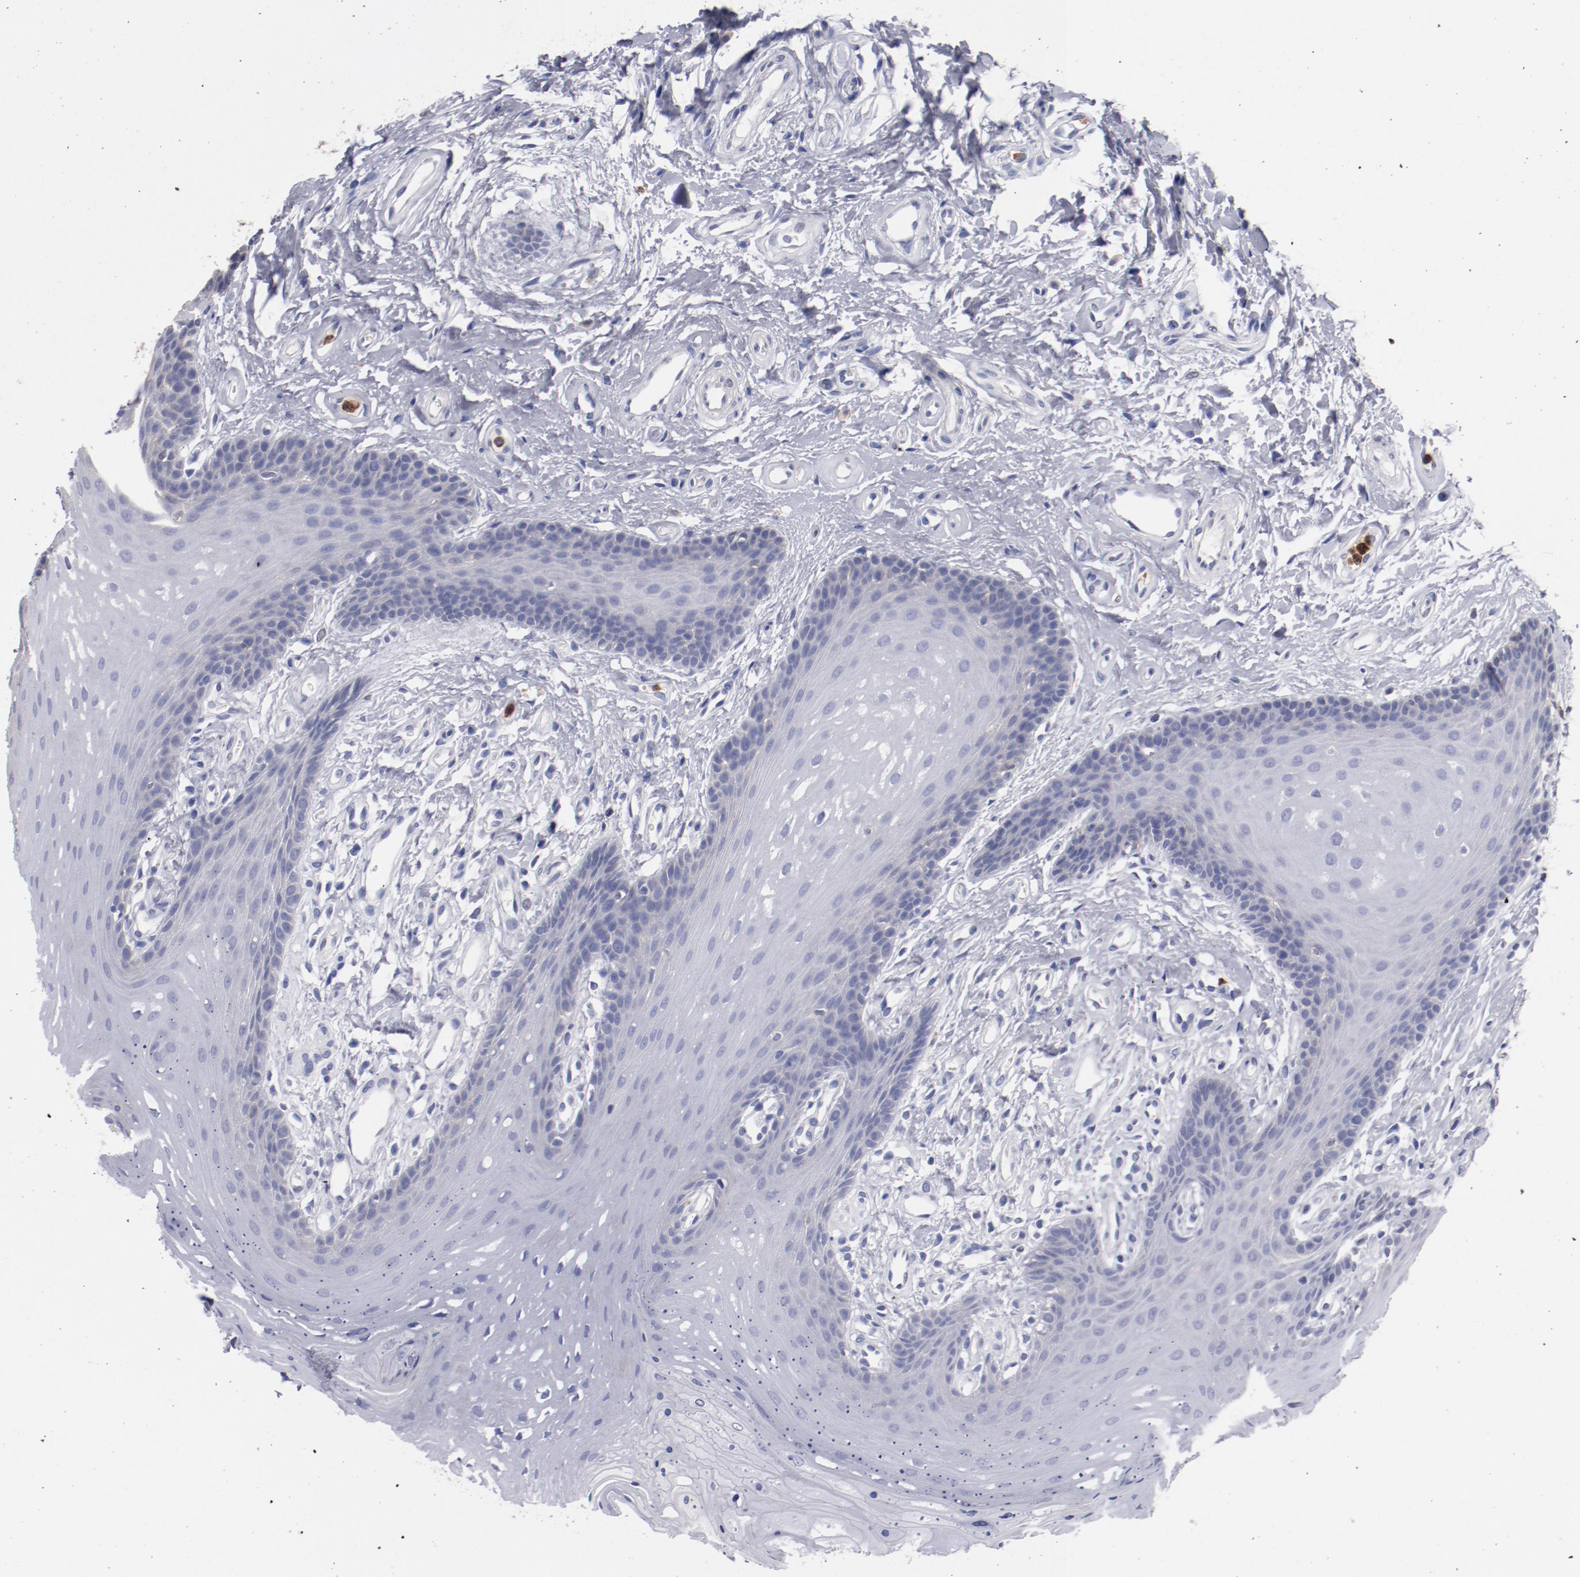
{"staining": {"intensity": "weak", "quantity": "<25%", "location": "cytoplasmic/membranous"}, "tissue": "oral mucosa", "cell_type": "Squamous epithelial cells", "image_type": "normal", "snomed": [{"axis": "morphology", "description": "Normal tissue, NOS"}, {"axis": "topography", "description": "Oral tissue"}], "caption": "High magnification brightfield microscopy of benign oral mucosa stained with DAB (brown) and counterstained with hematoxylin (blue): squamous epithelial cells show no significant expression. (Stains: DAB immunohistochemistry (IHC) with hematoxylin counter stain, Microscopy: brightfield microscopy at high magnification).", "gene": "FGR", "patient": {"sex": "male", "age": 62}}